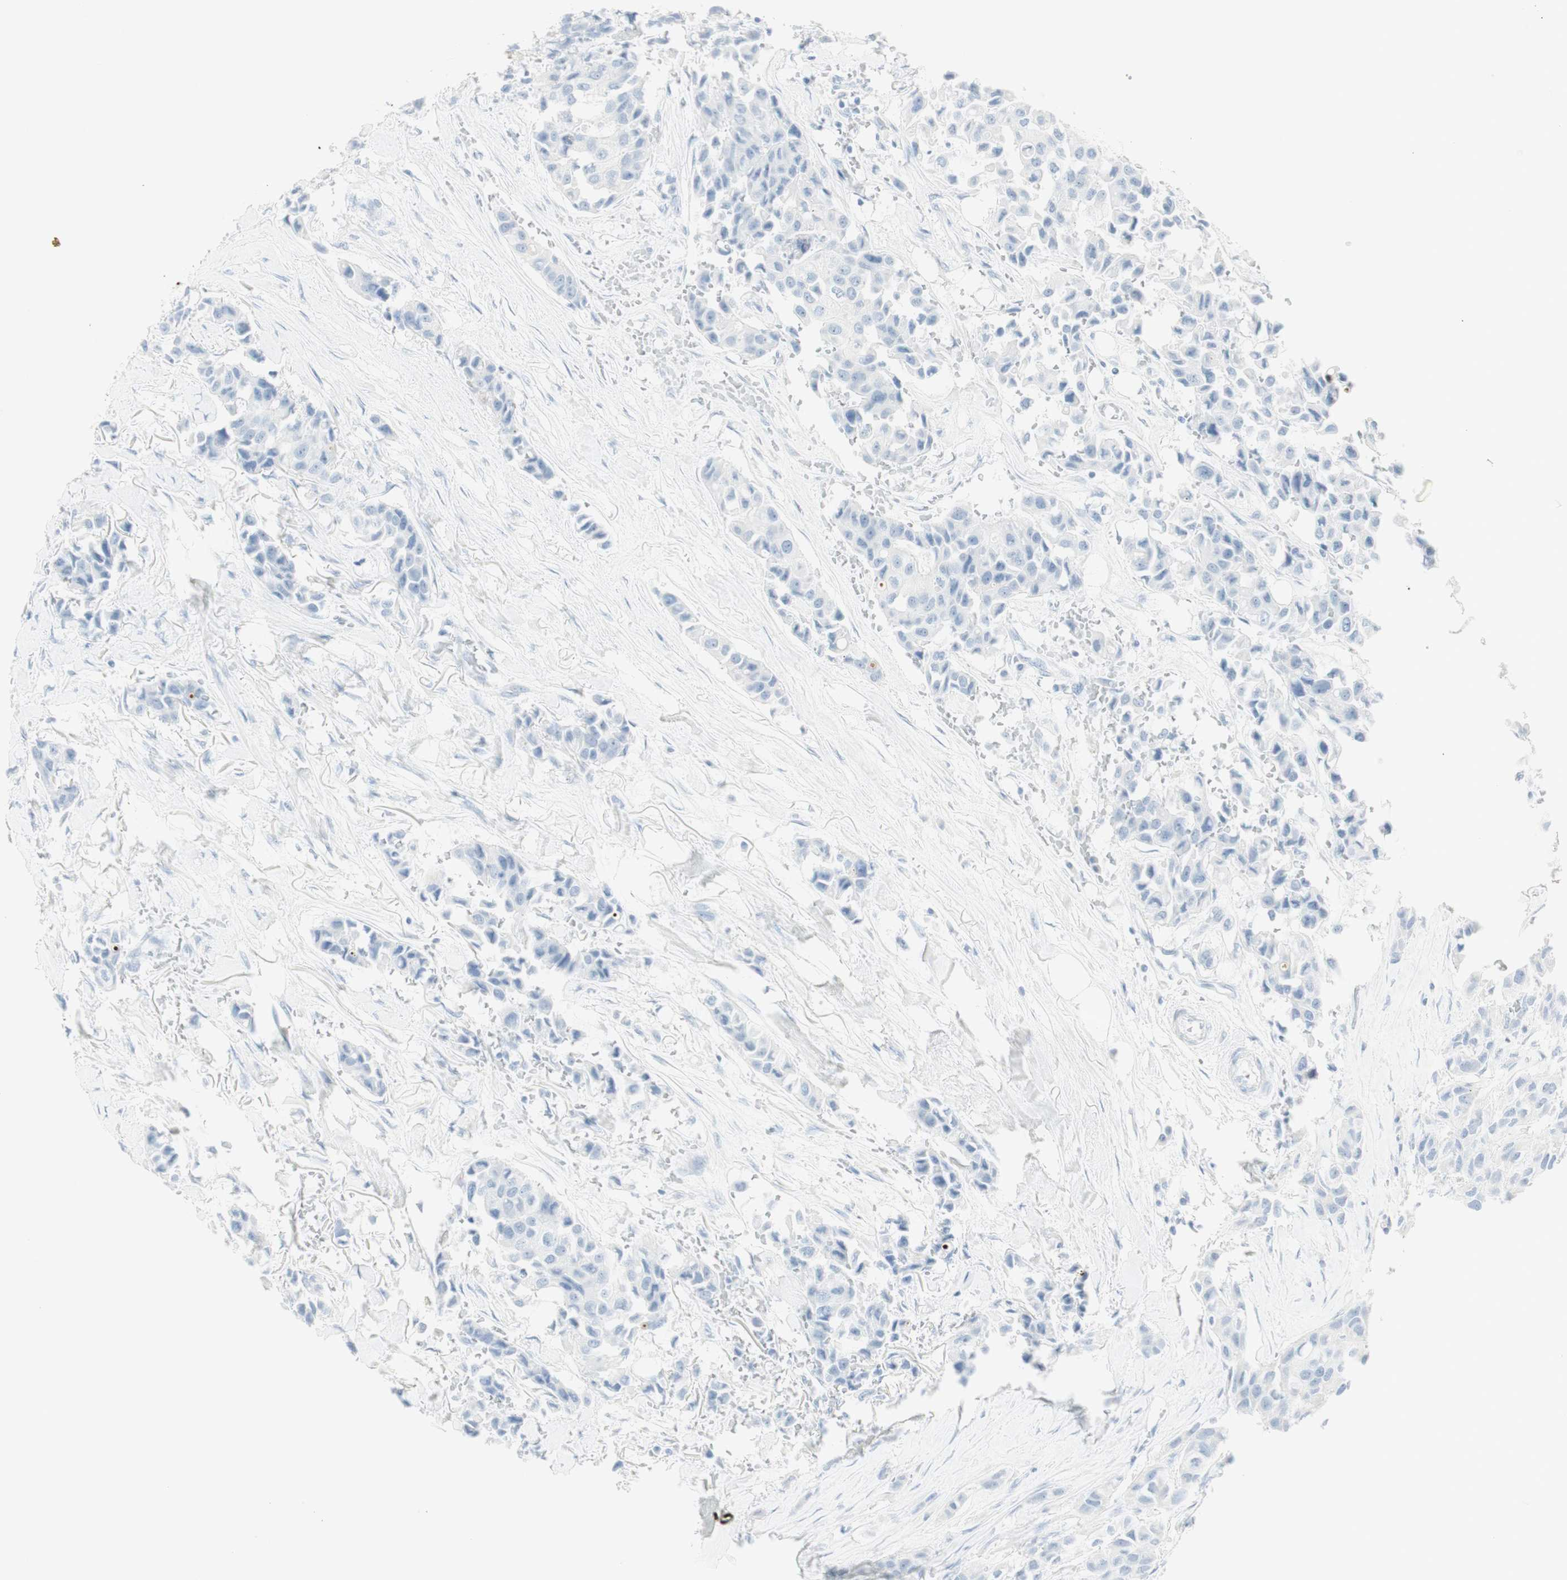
{"staining": {"intensity": "negative", "quantity": "none", "location": "none"}, "tissue": "breast cancer", "cell_type": "Tumor cells", "image_type": "cancer", "snomed": [{"axis": "morphology", "description": "Duct carcinoma"}, {"axis": "topography", "description": "Breast"}], "caption": "Human breast cancer stained for a protein using IHC shows no expression in tumor cells.", "gene": "NAPSA", "patient": {"sex": "female", "age": 80}}